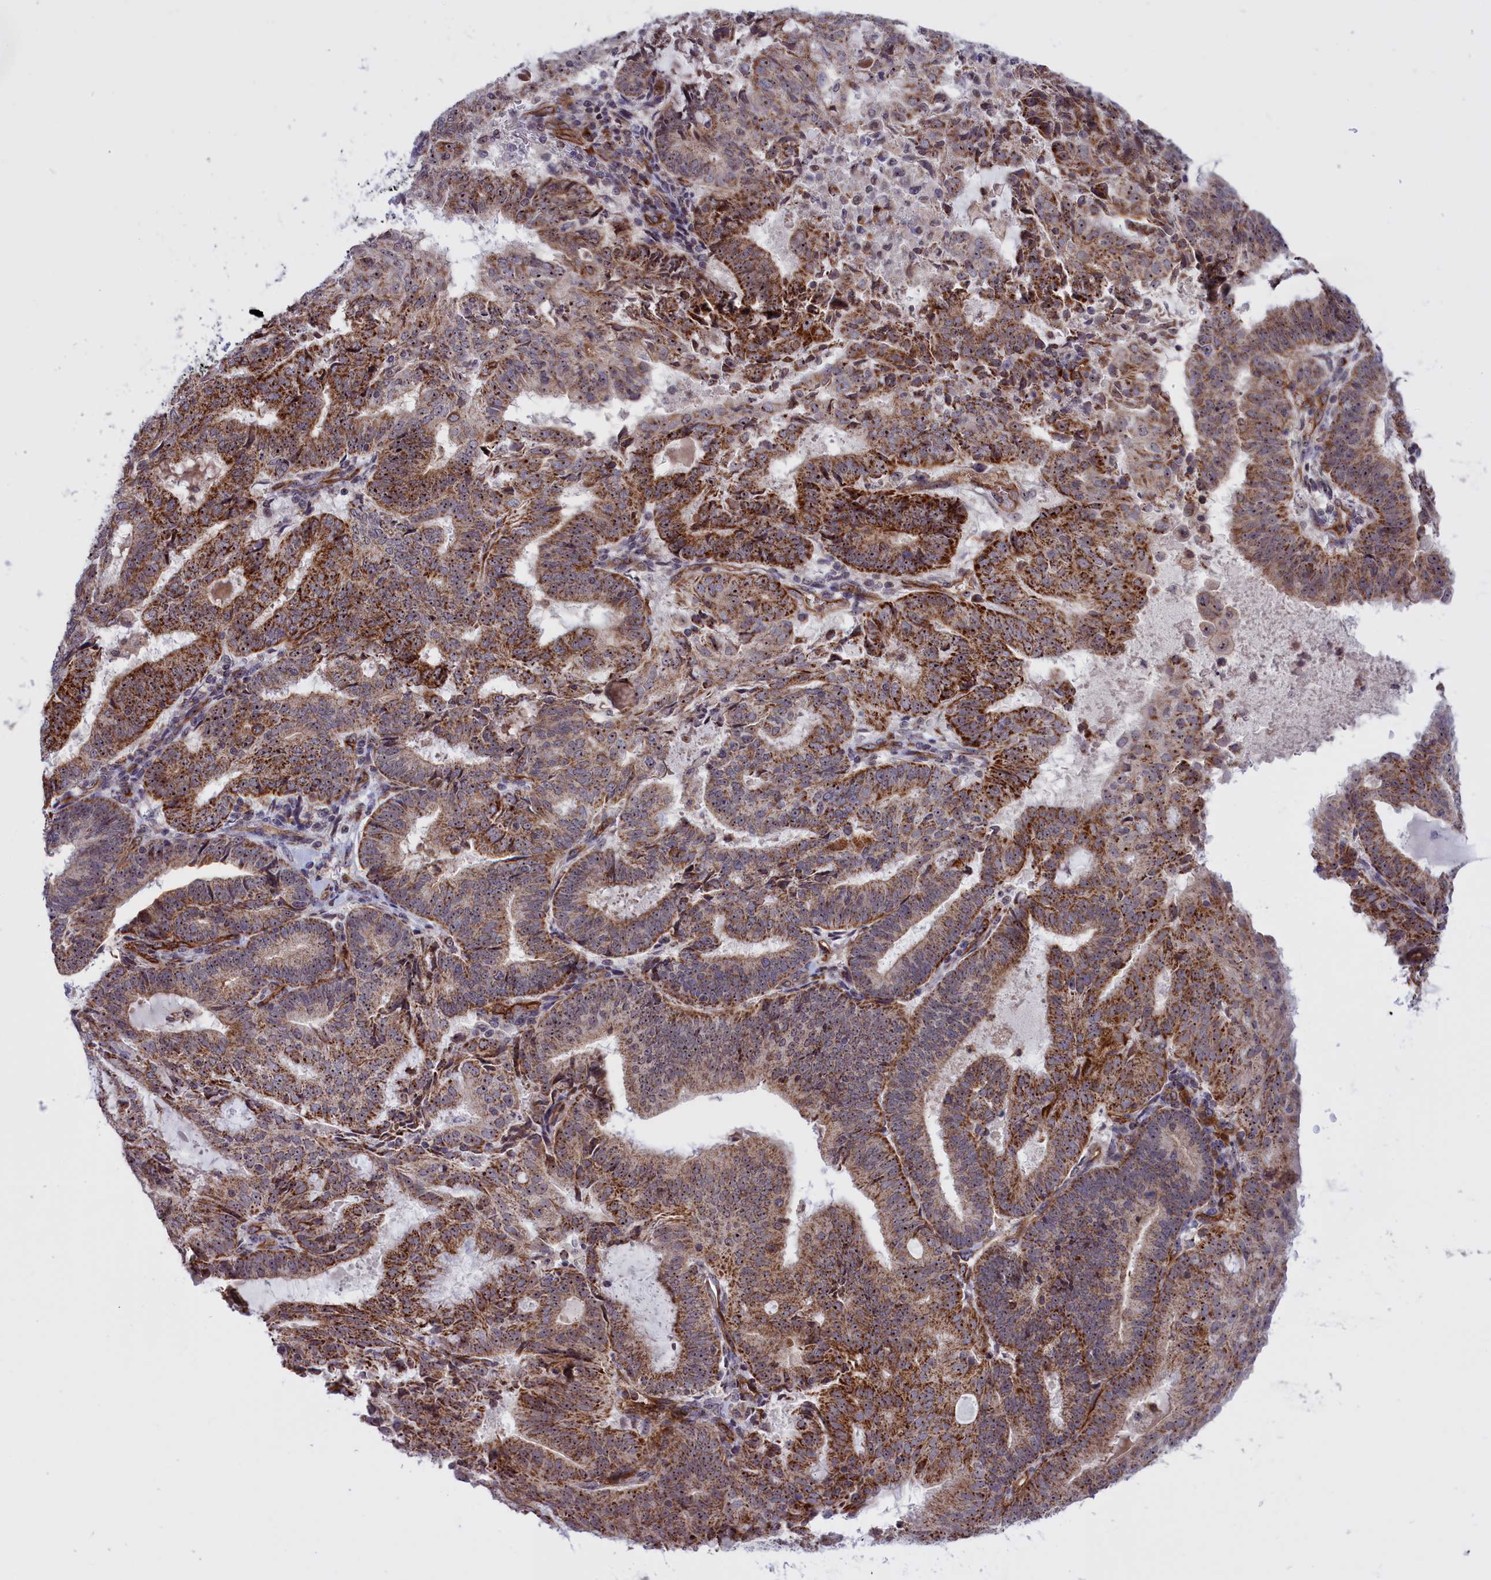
{"staining": {"intensity": "moderate", "quantity": ">75%", "location": "cytoplasmic/membranous,nuclear"}, "tissue": "endometrial cancer", "cell_type": "Tumor cells", "image_type": "cancer", "snomed": [{"axis": "morphology", "description": "Adenocarcinoma, NOS"}, {"axis": "topography", "description": "Endometrium"}], "caption": "Immunohistochemistry (DAB (3,3'-diaminobenzidine)) staining of human endometrial cancer demonstrates moderate cytoplasmic/membranous and nuclear protein staining in about >75% of tumor cells.", "gene": "MPND", "patient": {"sex": "female", "age": 70}}